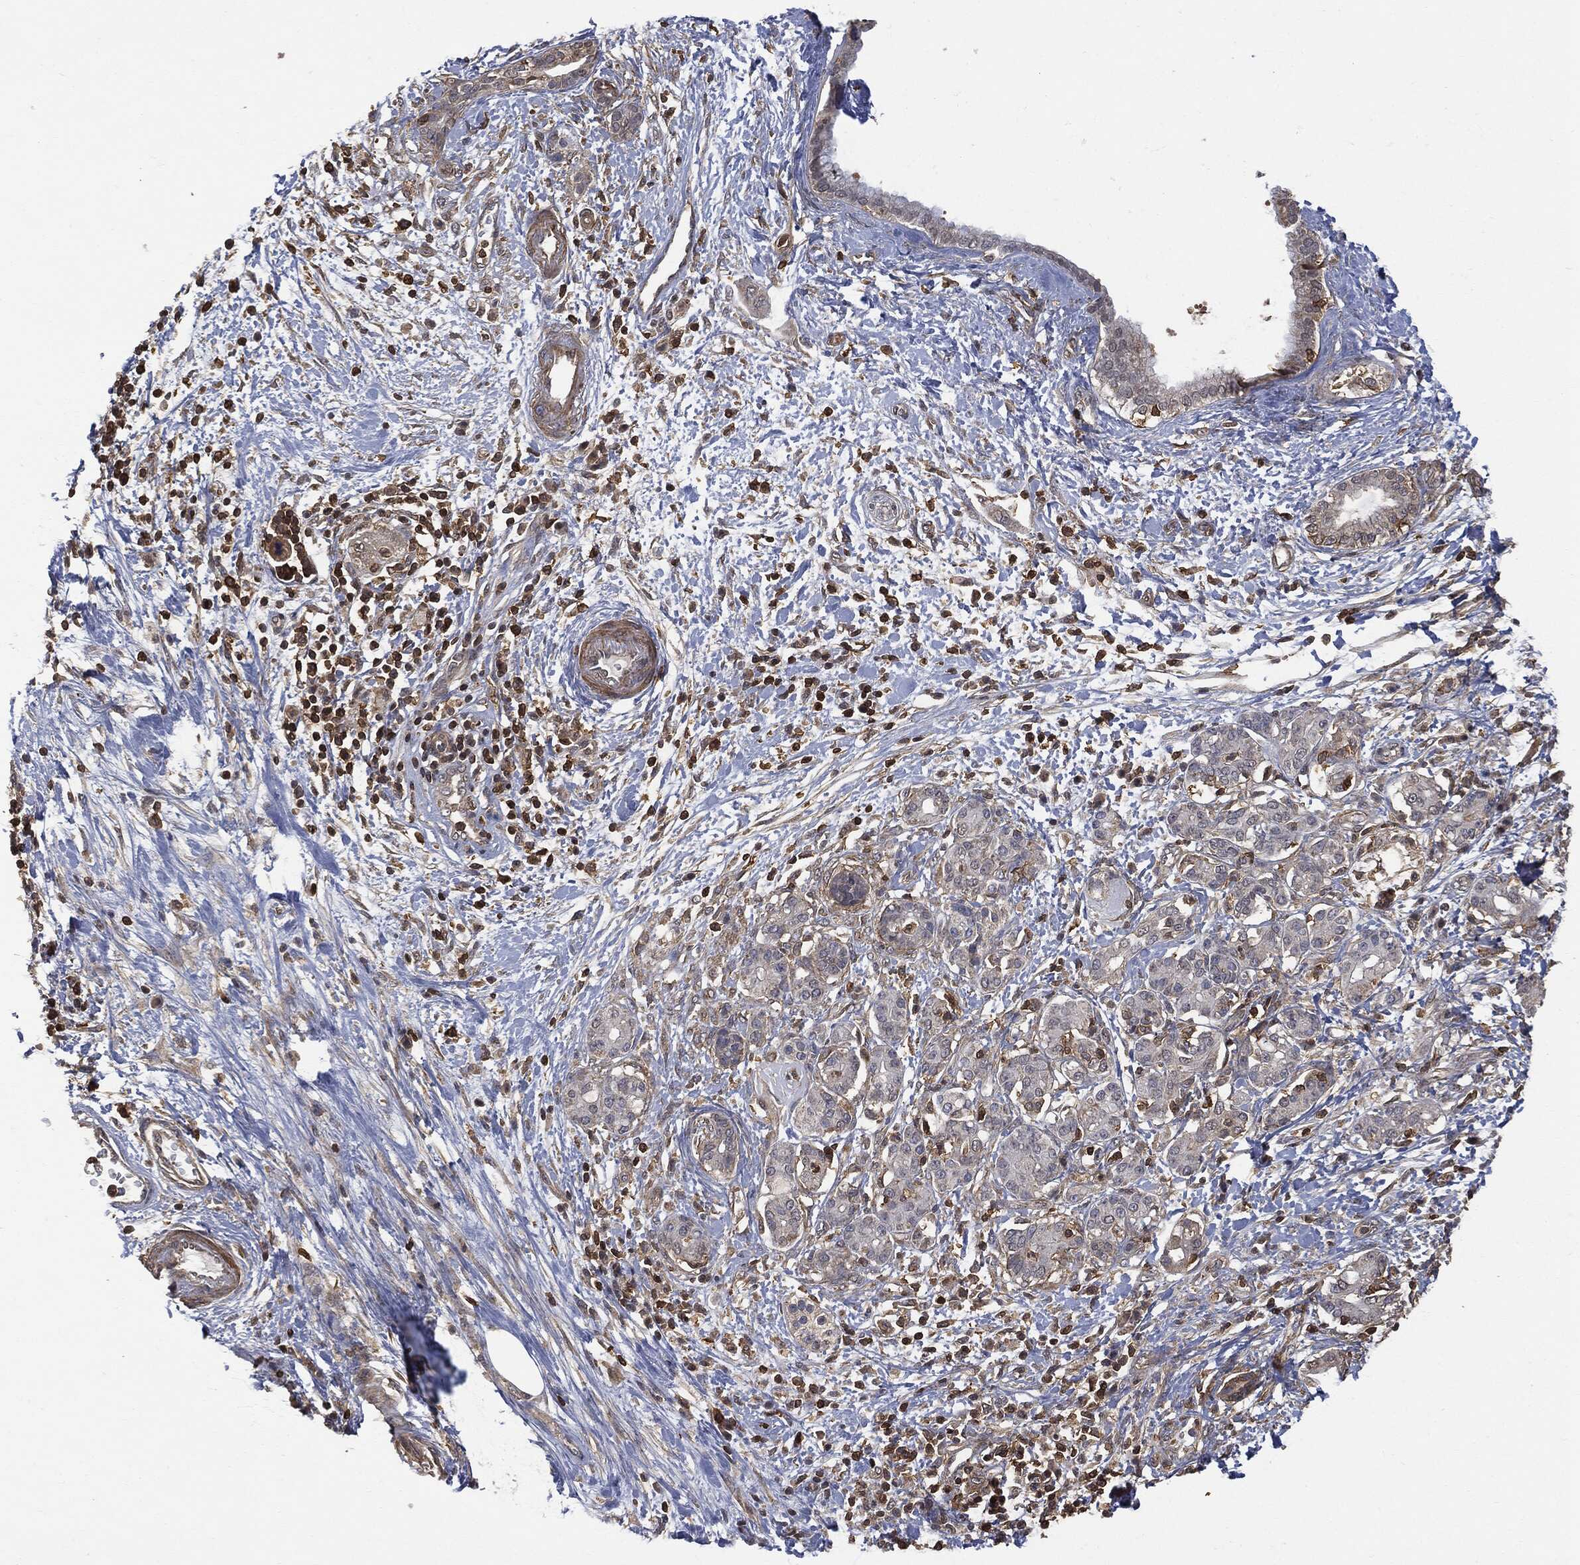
{"staining": {"intensity": "negative", "quantity": "none", "location": "none"}, "tissue": "pancreatic cancer", "cell_type": "Tumor cells", "image_type": "cancer", "snomed": [{"axis": "morphology", "description": "Adenocarcinoma, NOS"}, {"axis": "topography", "description": "Pancreas"}], "caption": "Immunohistochemistry photomicrograph of human pancreatic cancer (adenocarcinoma) stained for a protein (brown), which displays no positivity in tumor cells.", "gene": "PSMB10", "patient": {"sex": "female", "age": 73}}